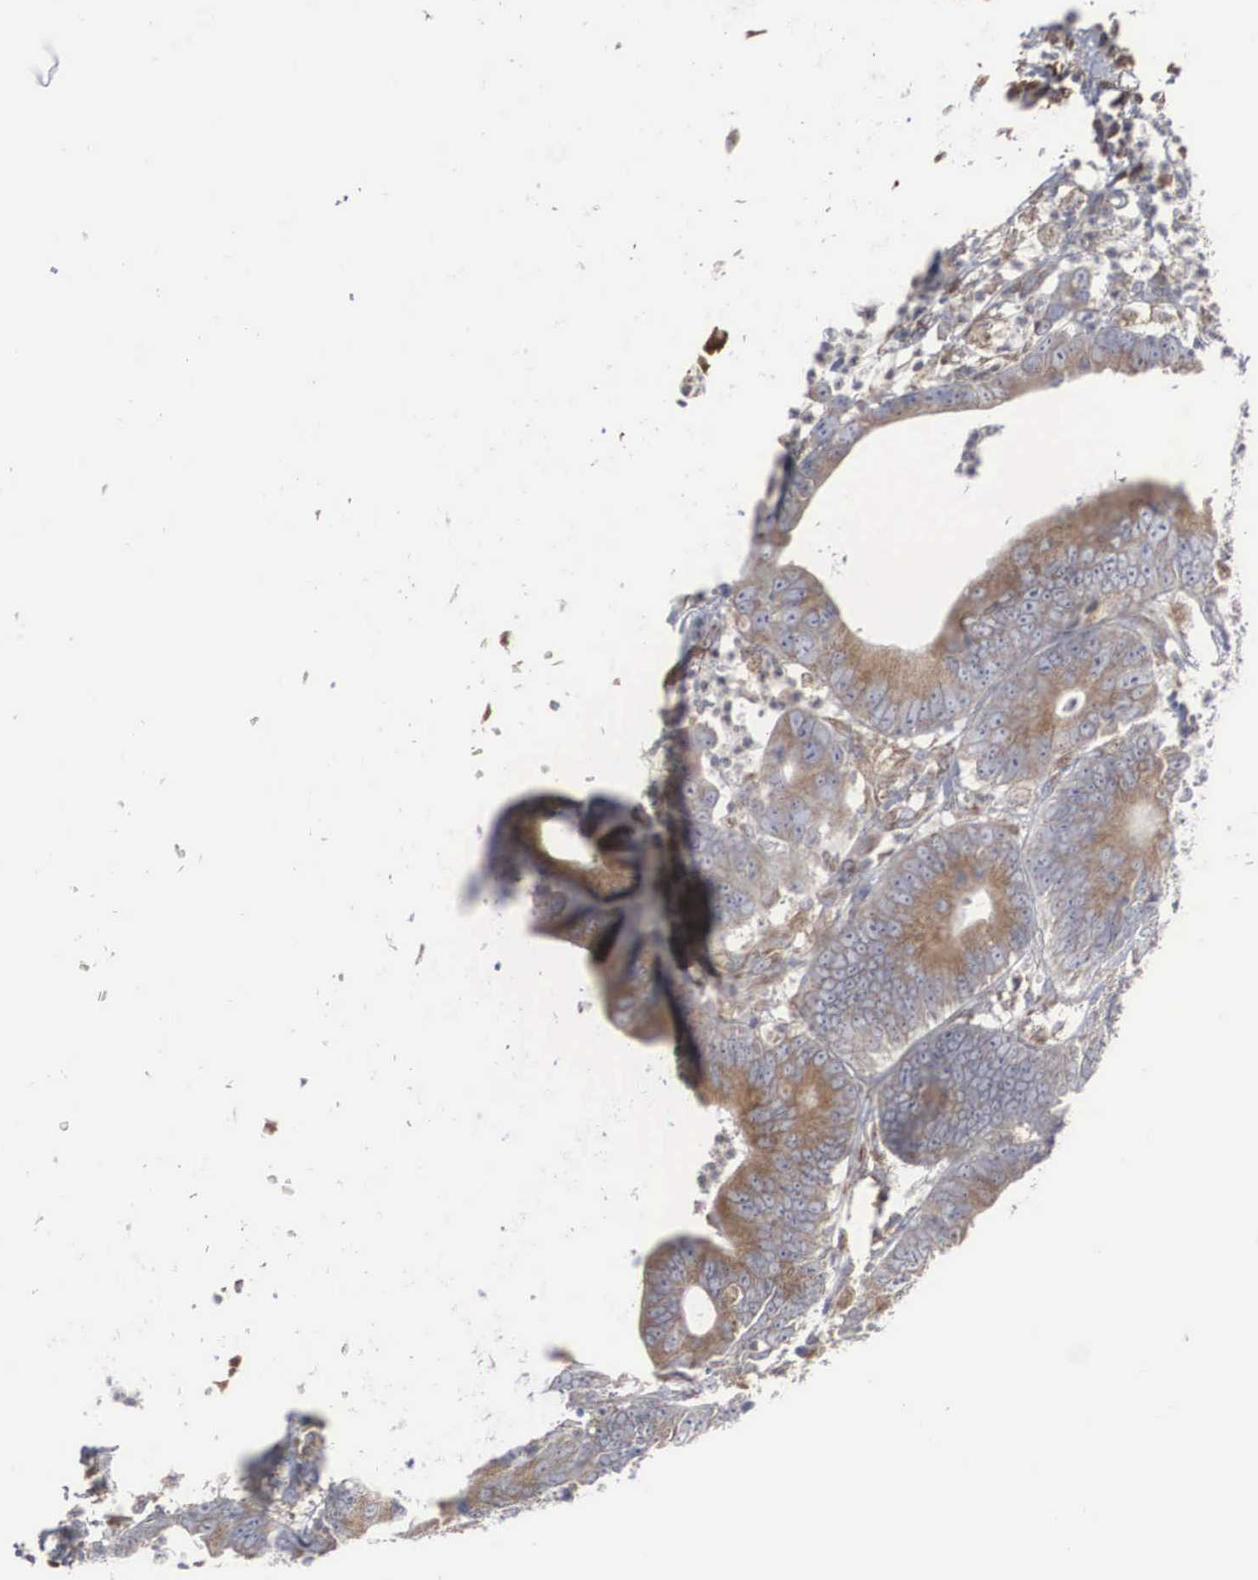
{"staining": {"intensity": "strong", "quantity": ">75%", "location": "cytoplasmic/membranous"}, "tissue": "colorectal cancer", "cell_type": "Tumor cells", "image_type": "cancer", "snomed": [{"axis": "morphology", "description": "Adenocarcinoma, NOS"}, {"axis": "topography", "description": "Colon"}], "caption": "This micrograph exhibits colorectal adenocarcinoma stained with immunohistochemistry (IHC) to label a protein in brown. The cytoplasmic/membranous of tumor cells show strong positivity for the protein. Nuclei are counter-stained blue.", "gene": "MIA2", "patient": {"sex": "male", "age": 55}}